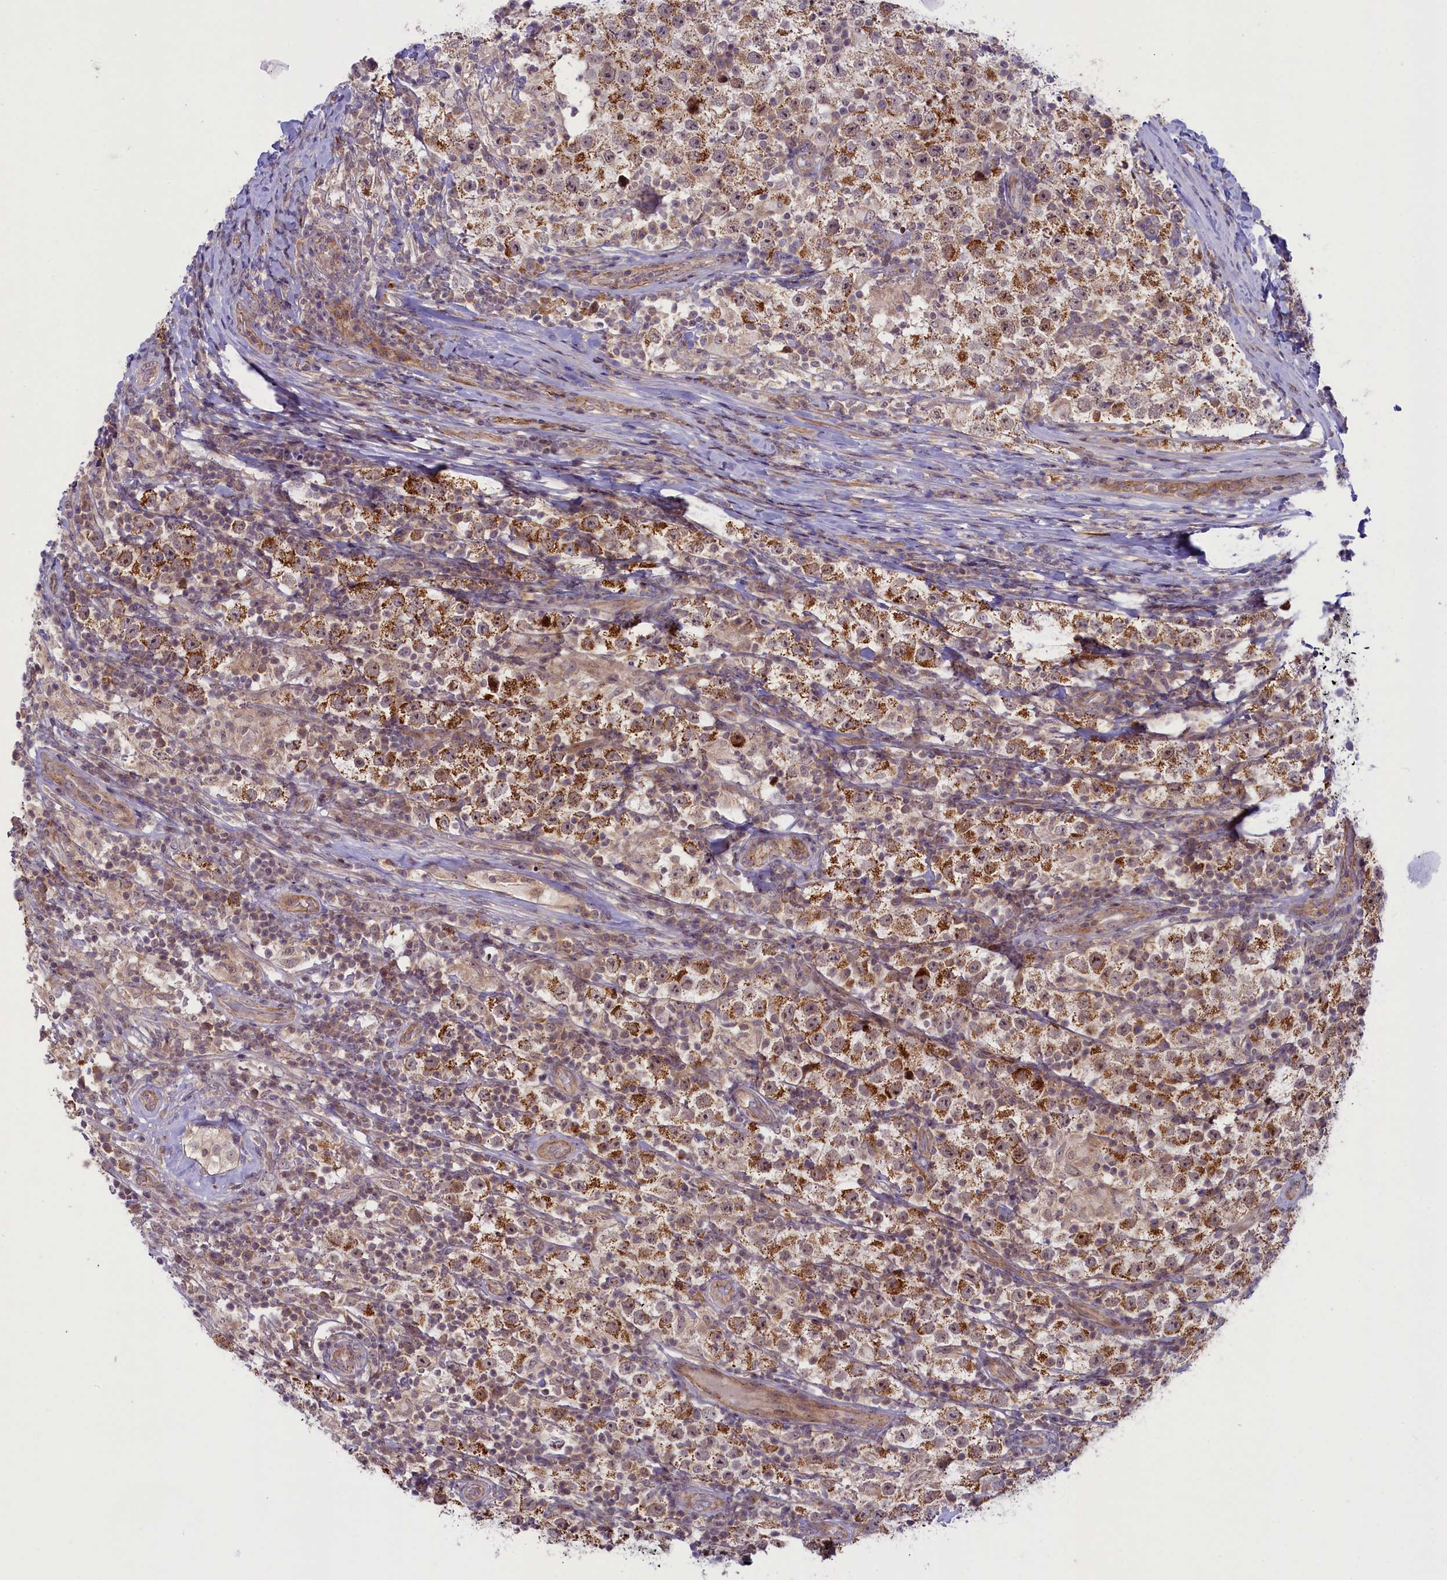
{"staining": {"intensity": "strong", "quantity": "25%-75%", "location": "cytoplasmic/membranous"}, "tissue": "testis cancer", "cell_type": "Tumor cells", "image_type": "cancer", "snomed": [{"axis": "morphology", "description": "Normal tissue, NOS"}, {"axis": "morphology", "description": "Urothelial carcinoma, High grade"}, {"axis": "morphology", "description": "Seminoma, NOS"}, {"axis": "morphology", "description": "Carcinoma, Embryonal, NOS"}, {"axis": "topography", "description": "Urinary bladder"}, {"axis": "topography", "description": "Testis"}], "caption": "This is an image of immunohistochemistry (IHC) staining of seminoma (testis), which shows strong expression in the cytoplasmic/membranous of tumor cells.", "gene": "CCL23", "patient": {"sex": "male", "age": 41}}